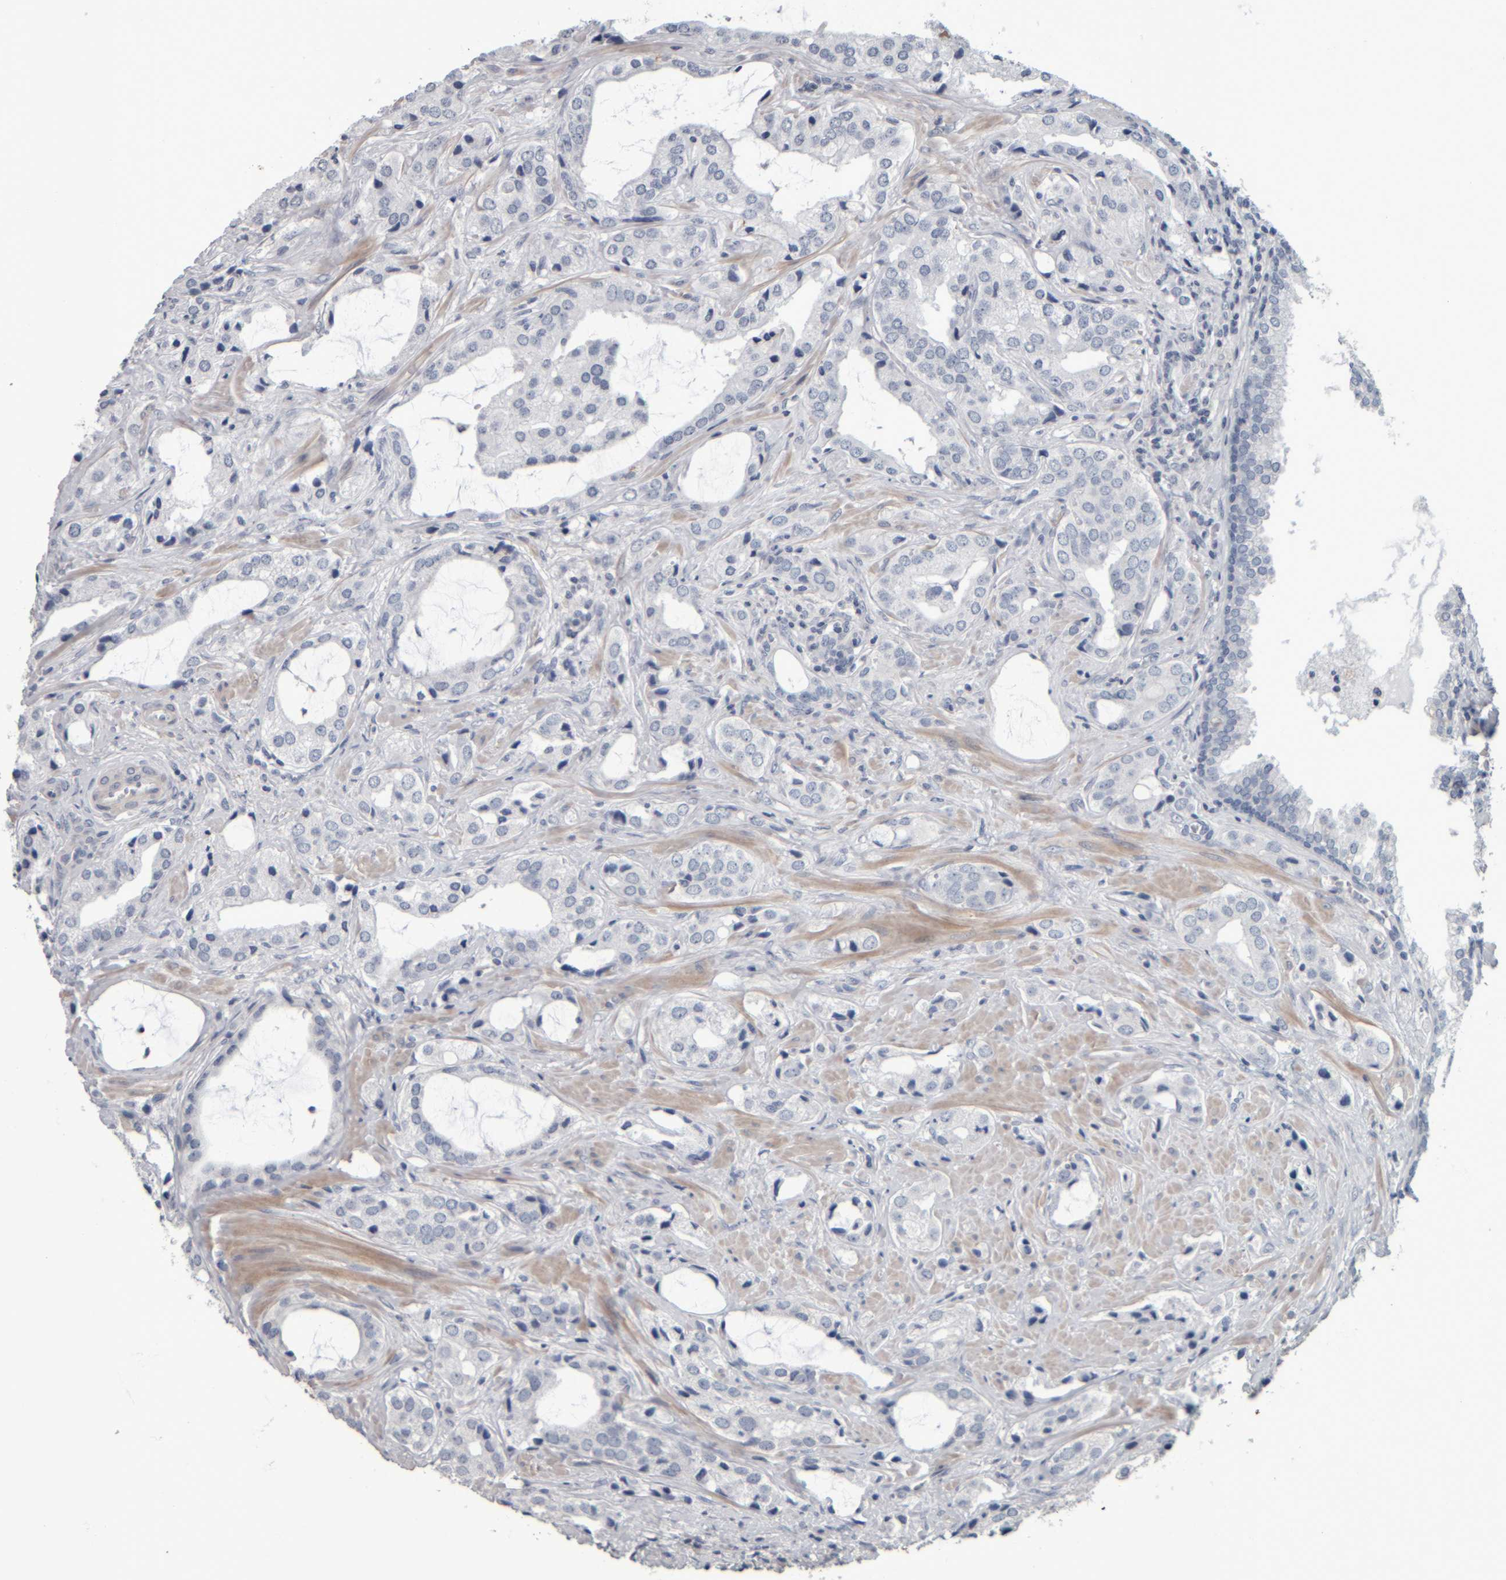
{"staining": {"intensity": "negative", "quantity": "none", "location": "none"}, "tissue": "prostate cancer", "cell_type": "Tumor cells", "image_type": "cancer", "snomed": [{"axis": "morphology", "description": "Adenocarcinoma, High grade"}, {"axis": "topography", "description": "Prostate"}], "caption": "This image is of prostate high-grade adenocarcinoma stained with IHC to label a protein in brown with the nuclei are counter-stained blue. There is no positivity in tumor cells. (Immunohistochemistry (ihc), brightfield microscopy, high magnification).", "gene": "CAVIN4", "patient": {"sex": "male", "age": 66}}